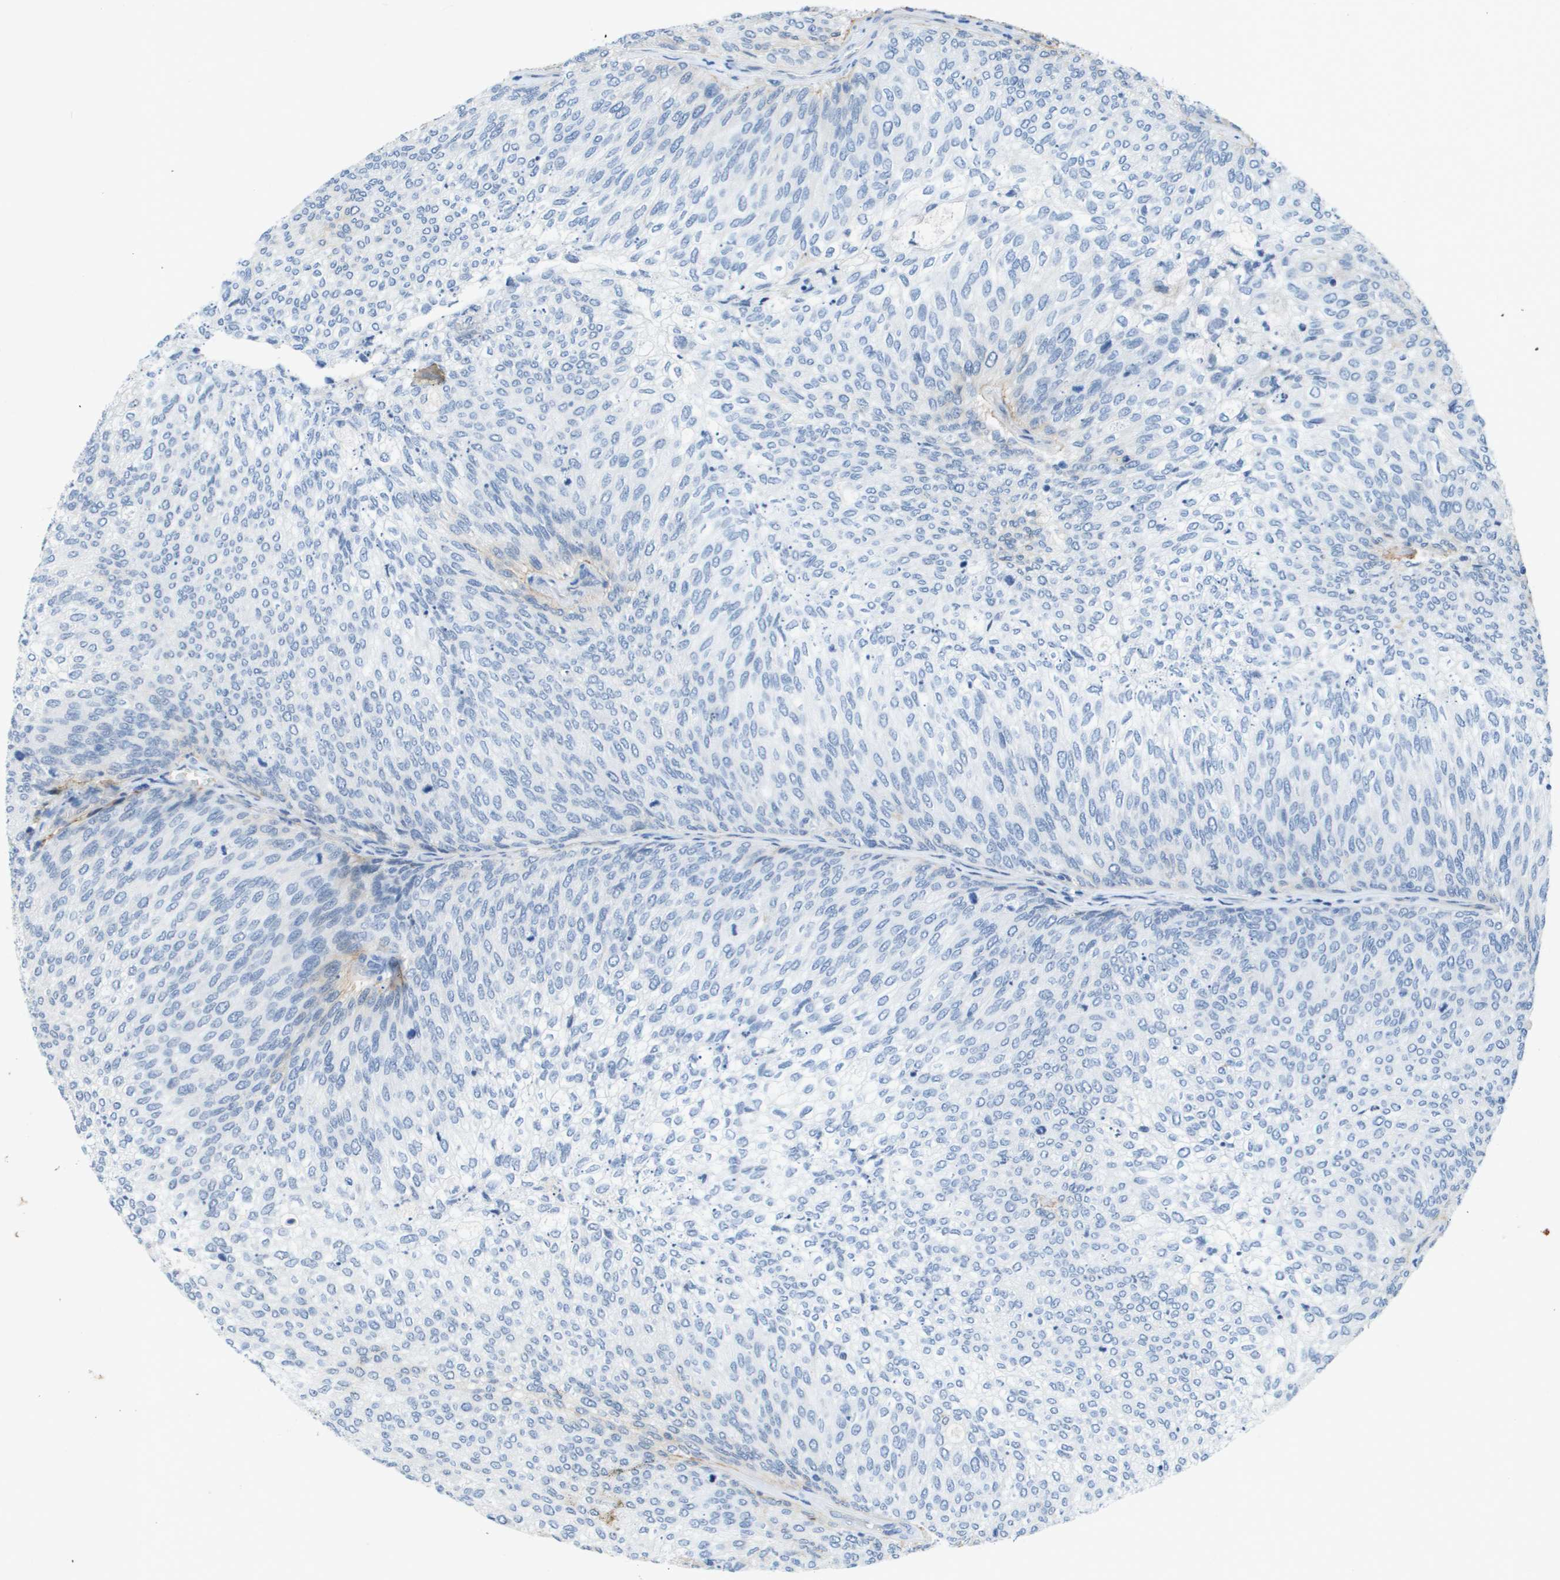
{"staining": {"intensity": "negative", "quantity": "none", "location": "none"}, "tissue": "urothelial cancer", "cell_type": "Tumor cells", "image_type": "cancer", "snomed": [{"axis": "morphology", "description": "Urothelial carcinoma, Low grade"}, {"axis": "topography", "description": "Urinary bladder"}], "caption": "This is an IHC micrograph of human urothelial carcinoma (low-grade). There is no positivity in tumor cells.", "gene": "ITGA6", "patient": {"sex": "female", "age": 79}}